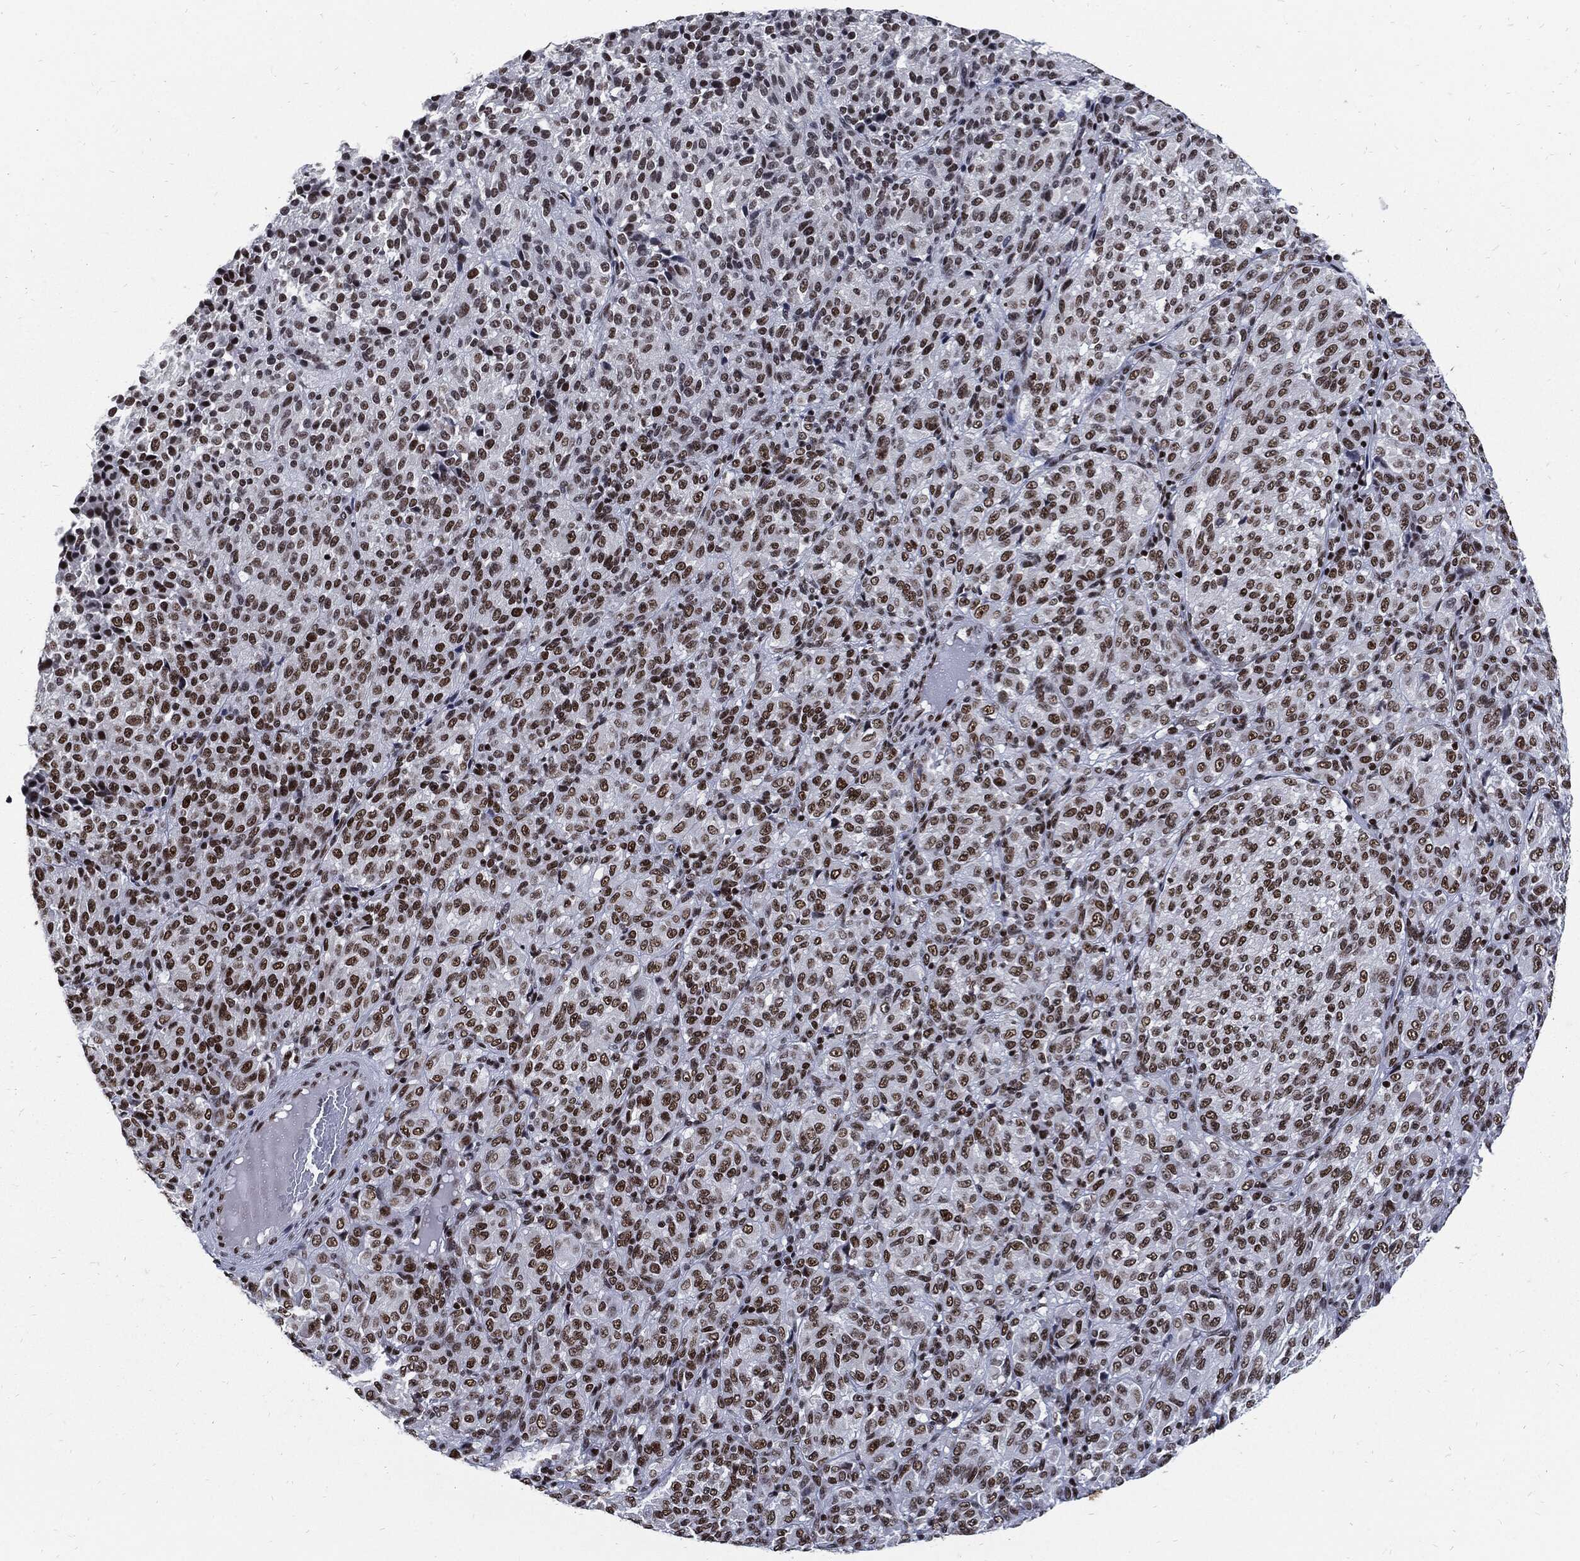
{"staining": {"intensity": "strong", "quantity": ">75%", "location": "nuclear"}, "tissue": "melanoma", "cell_type": "Tumor cells", "image_type": "cancer", "snomed": [{"axis": "morphology", "description": "Malignant melanoma, Metastatic site"}, {"axis": "topography", "description": "Brain"}], "caption": "Immunohistochemistry photomicrograph of neoplastic tissue: malignant melanoma (metastatic site) stained using immunohistochemistry (IHC) displays high levels of strong protein expression localized specifically in the nuclear of tumor cells, appearing as a nuclear brown color.", "gene": "TERF2", "patient": {"sex": "female", "age": 56}}